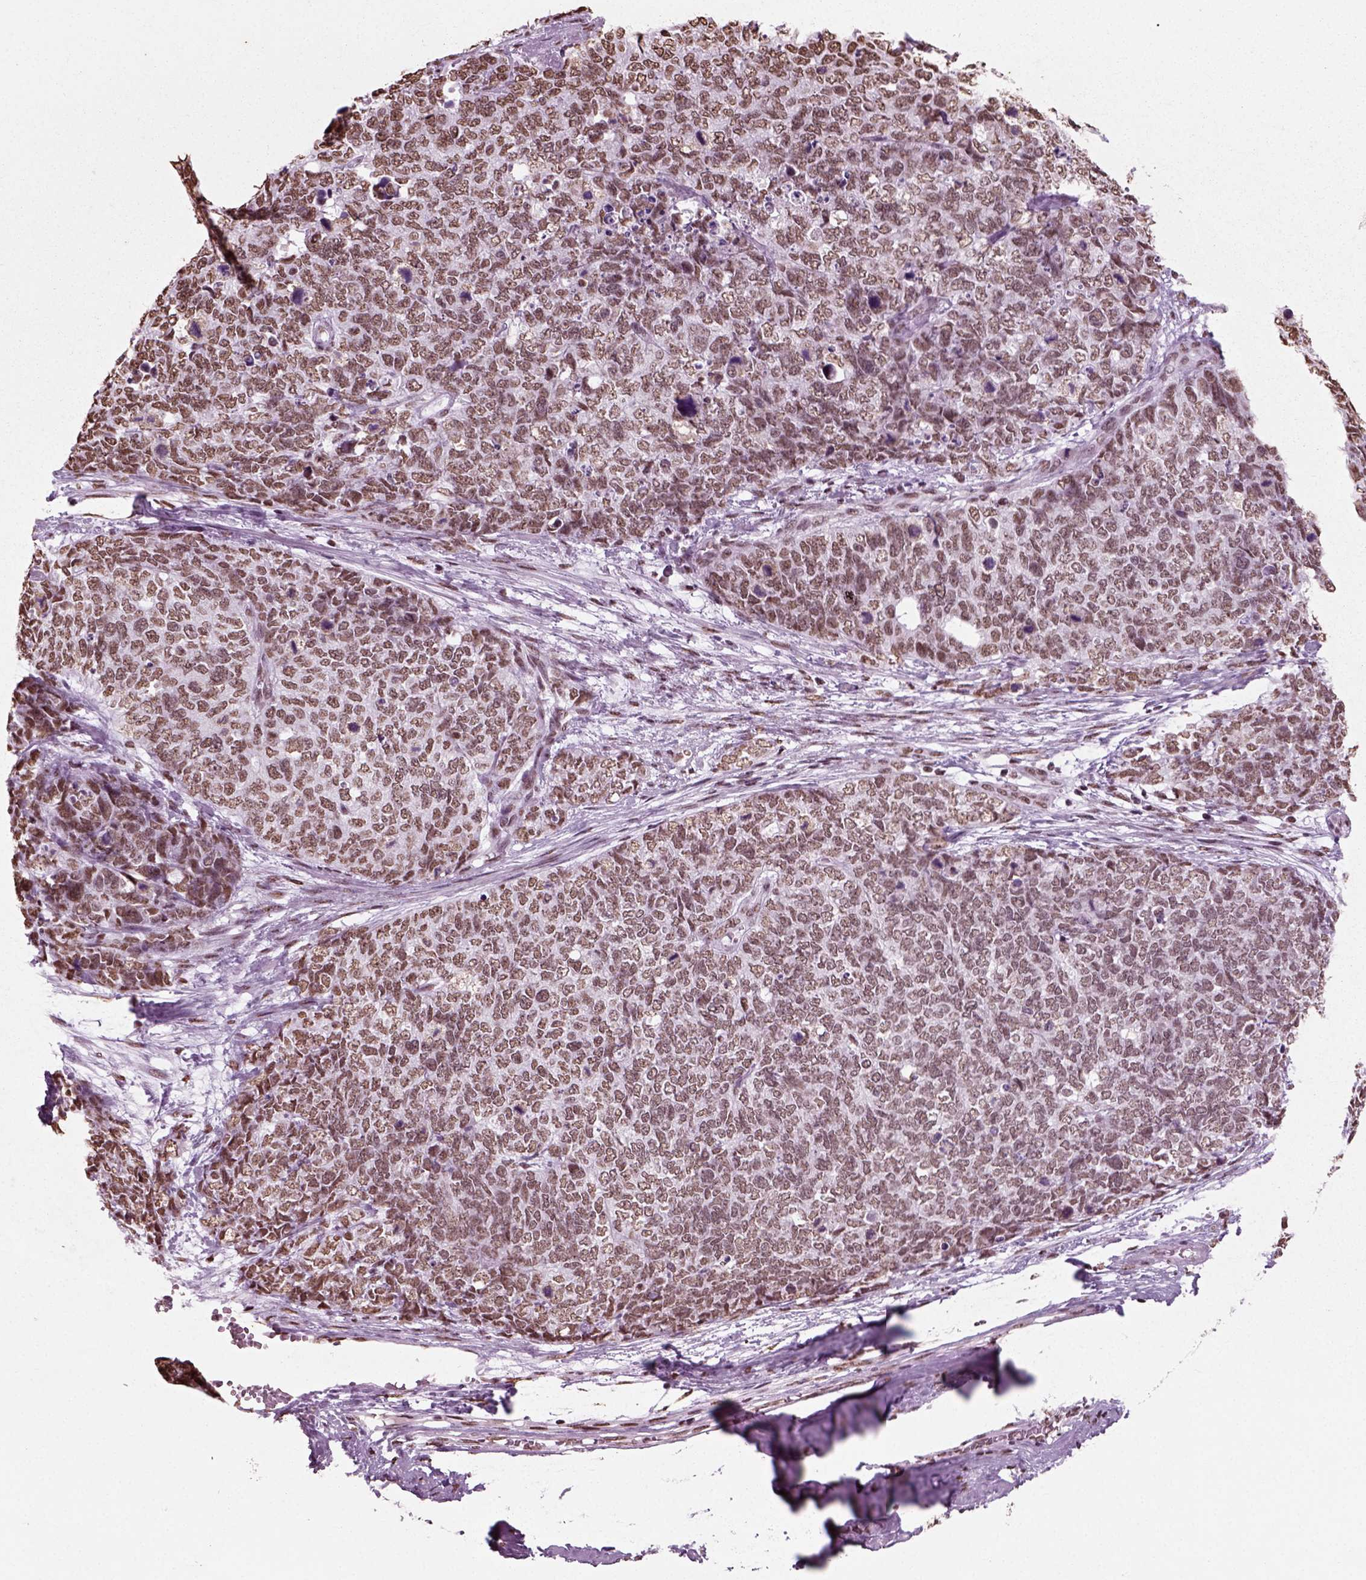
{"staining": {"intensity": "moderate", "quantity": ">75%", "location": "nuclear"}, "tissue": "cervical cancer", "cell_type": "Tumor cells", "image_type": "cancer", "snomed": [{"axis": "morphology", "description": "Squamous cell carcinoma, NOS"}, {"axis": "topography", "description": "Cervix"}], "caption": "Tumor cells exhibit medium levels of moderate nuclear staining in approximately >75% of cells in human cervical cancer (squamous cell carcinoma).", "gene": "POLR1H", "patient": {"sex": "female", "age": 63}}